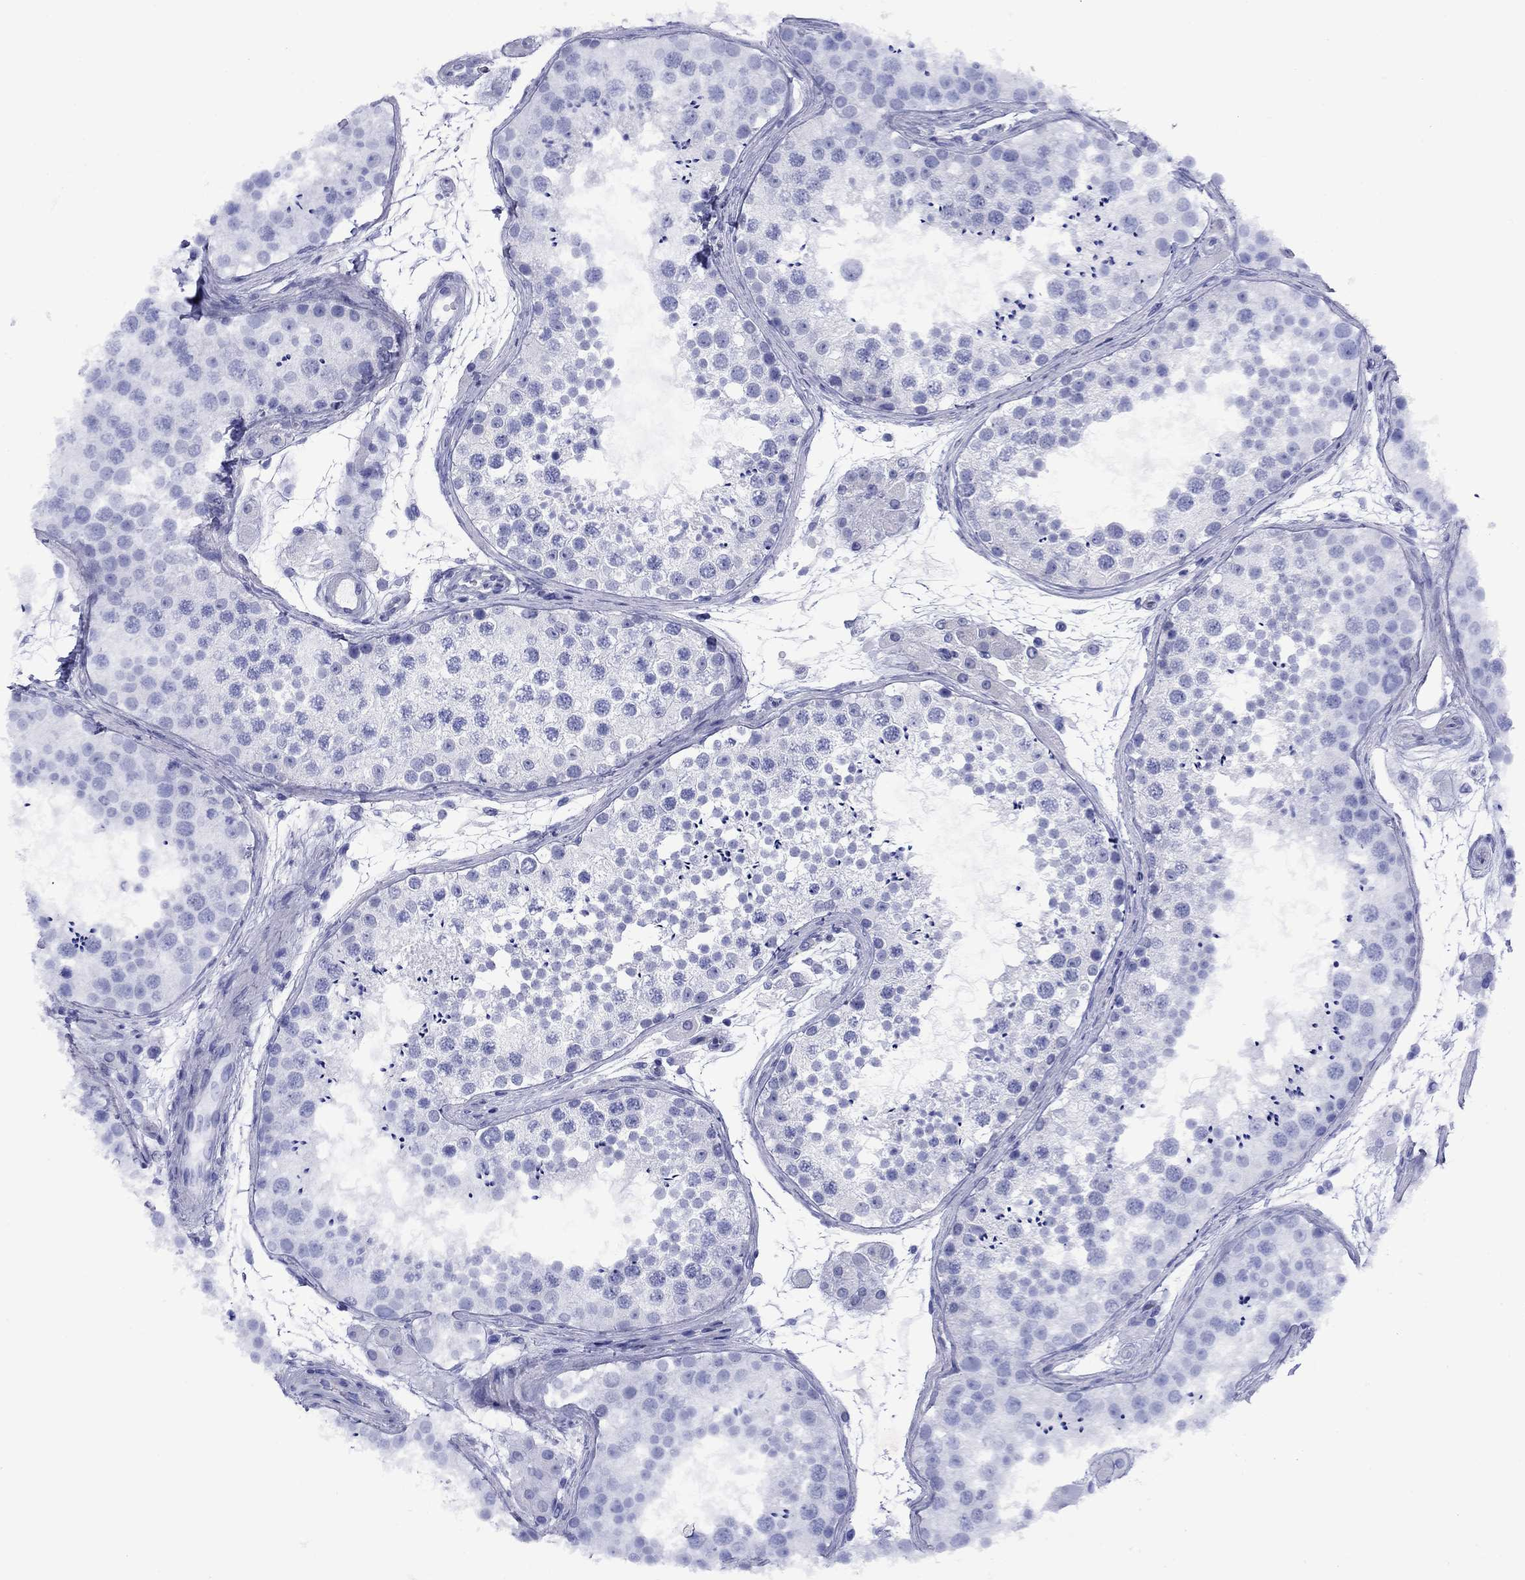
{"staining": {"intensity": "negative", "quantity": "none", "location": "none"}, "tissue": "testis", "cell_type": "Cells in seminiferous ducts", "image_type": "normal", "snomed": [{"axis": "morphology", "description": "Normal tissue, NOS"}, {"axis": "topography", "description": "Testis"}], "caption": "Immunohistochemistry (IHC) micrograph of benign testis: testis stained with DAB displays no significant protein staining in cells in seminiferous ducts. The staining is performed using DAB brown chromogen with nuclei counter-stained in using hematoxylin.", "gene": "ROM1", "patient": {"sex": "male", "age": 41}}